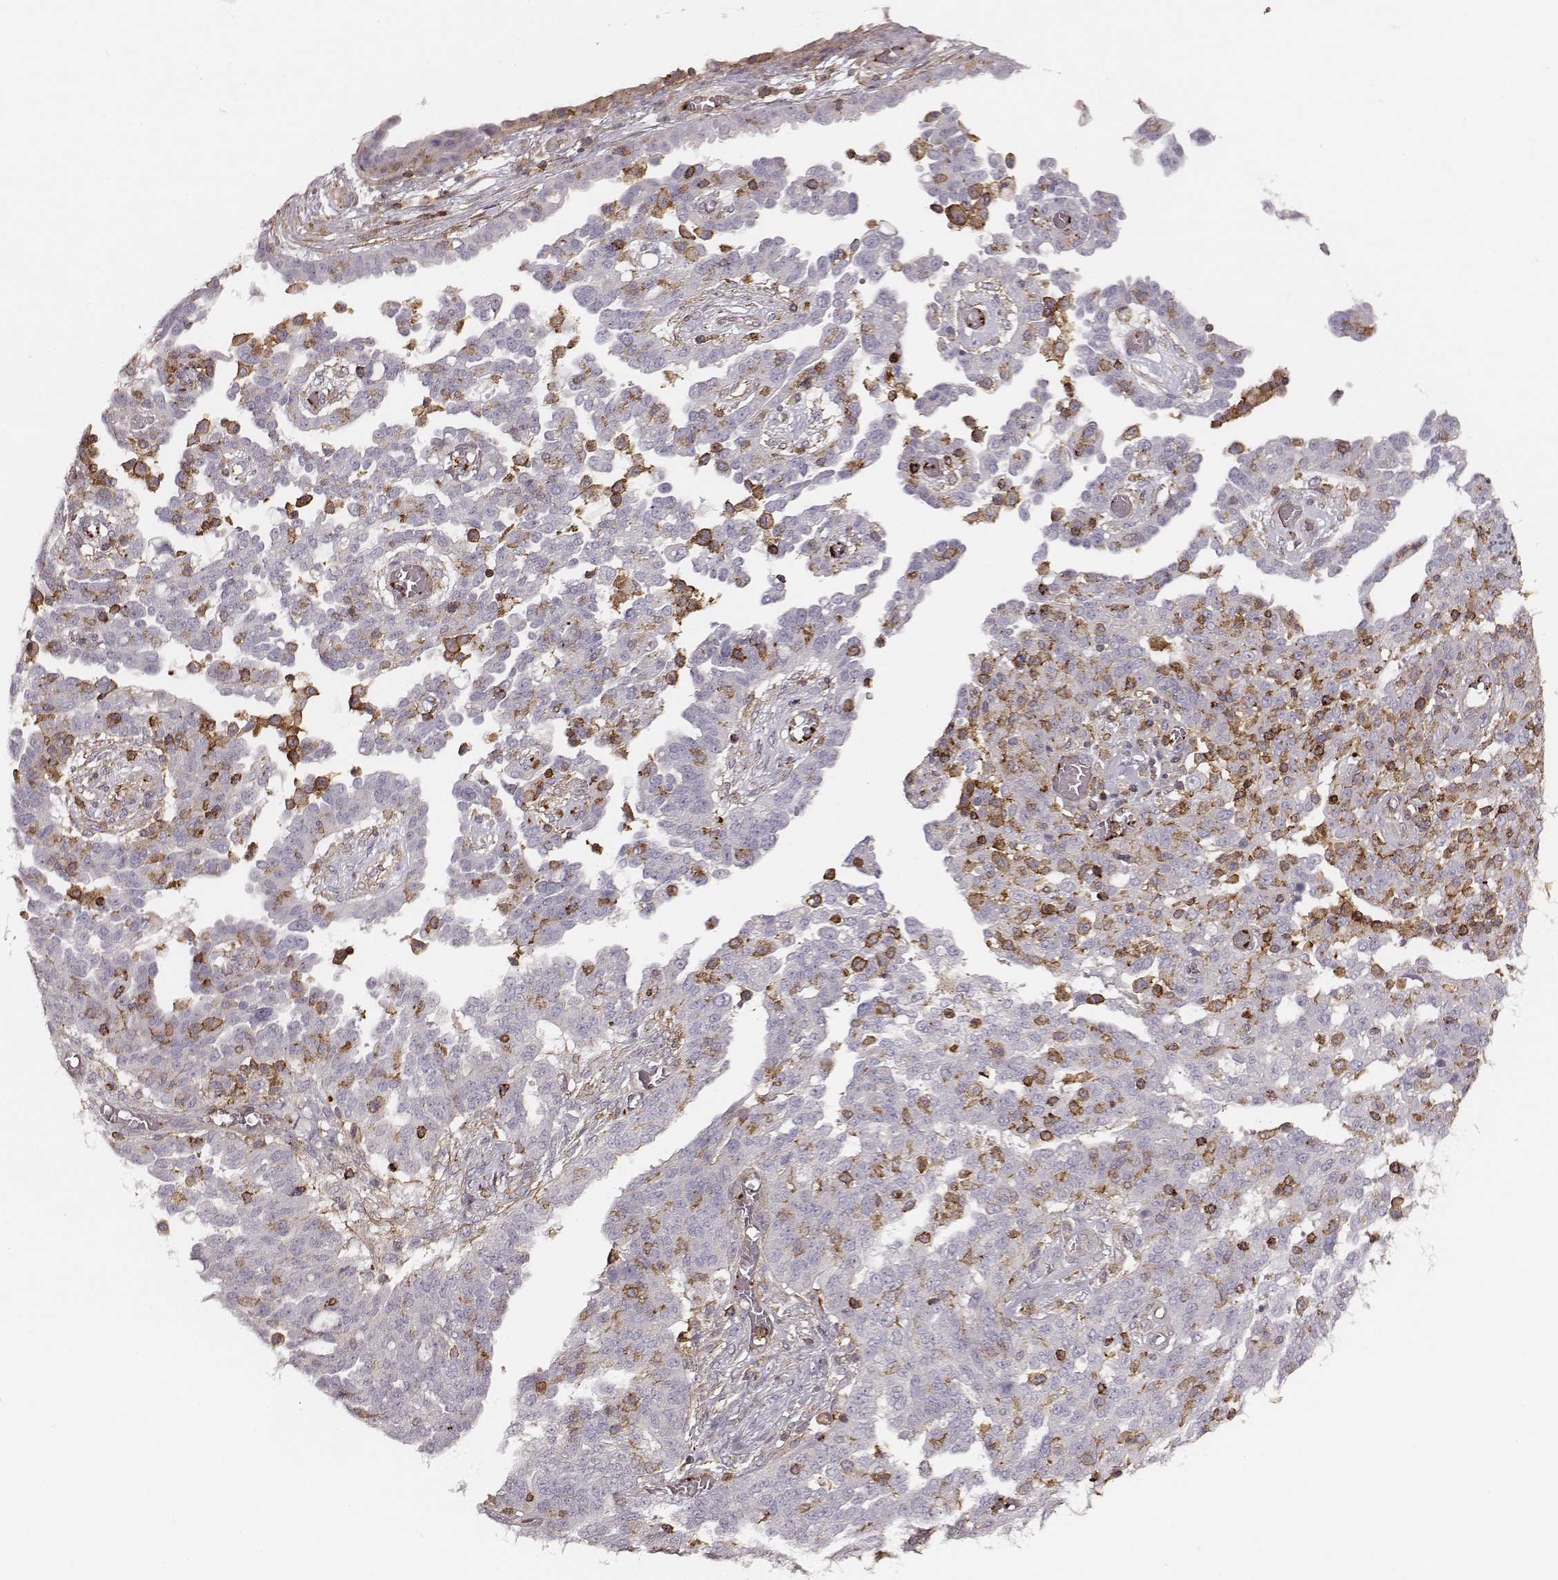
{"staining": {"intensity": "negative", "quantity": "none", "location": "none"}, "tissue": "ovarian cancer", "cell_type": "Tumor cells", "image_type": "cancer", "snomed": [{"axis": "morphology", "description": "Cystadenocarcinoma, serous, NOS"}, {"axis": "topography", "description": "Ovary"}], "caption": "Immunohistochemistry image of neoplastic tissue: serous cystadenocarcinoma (ovarian) stained with DAB (3,3'-diaminobenzidine) exhibits no significant protein expression in tumor cells. (Brightfield microscopy of DAB (3,3'-diaminobenzidine) immunohistochemistry at high magnification).", "gene": "ZYX", "patient": {"sex": "female", "age": 67}}